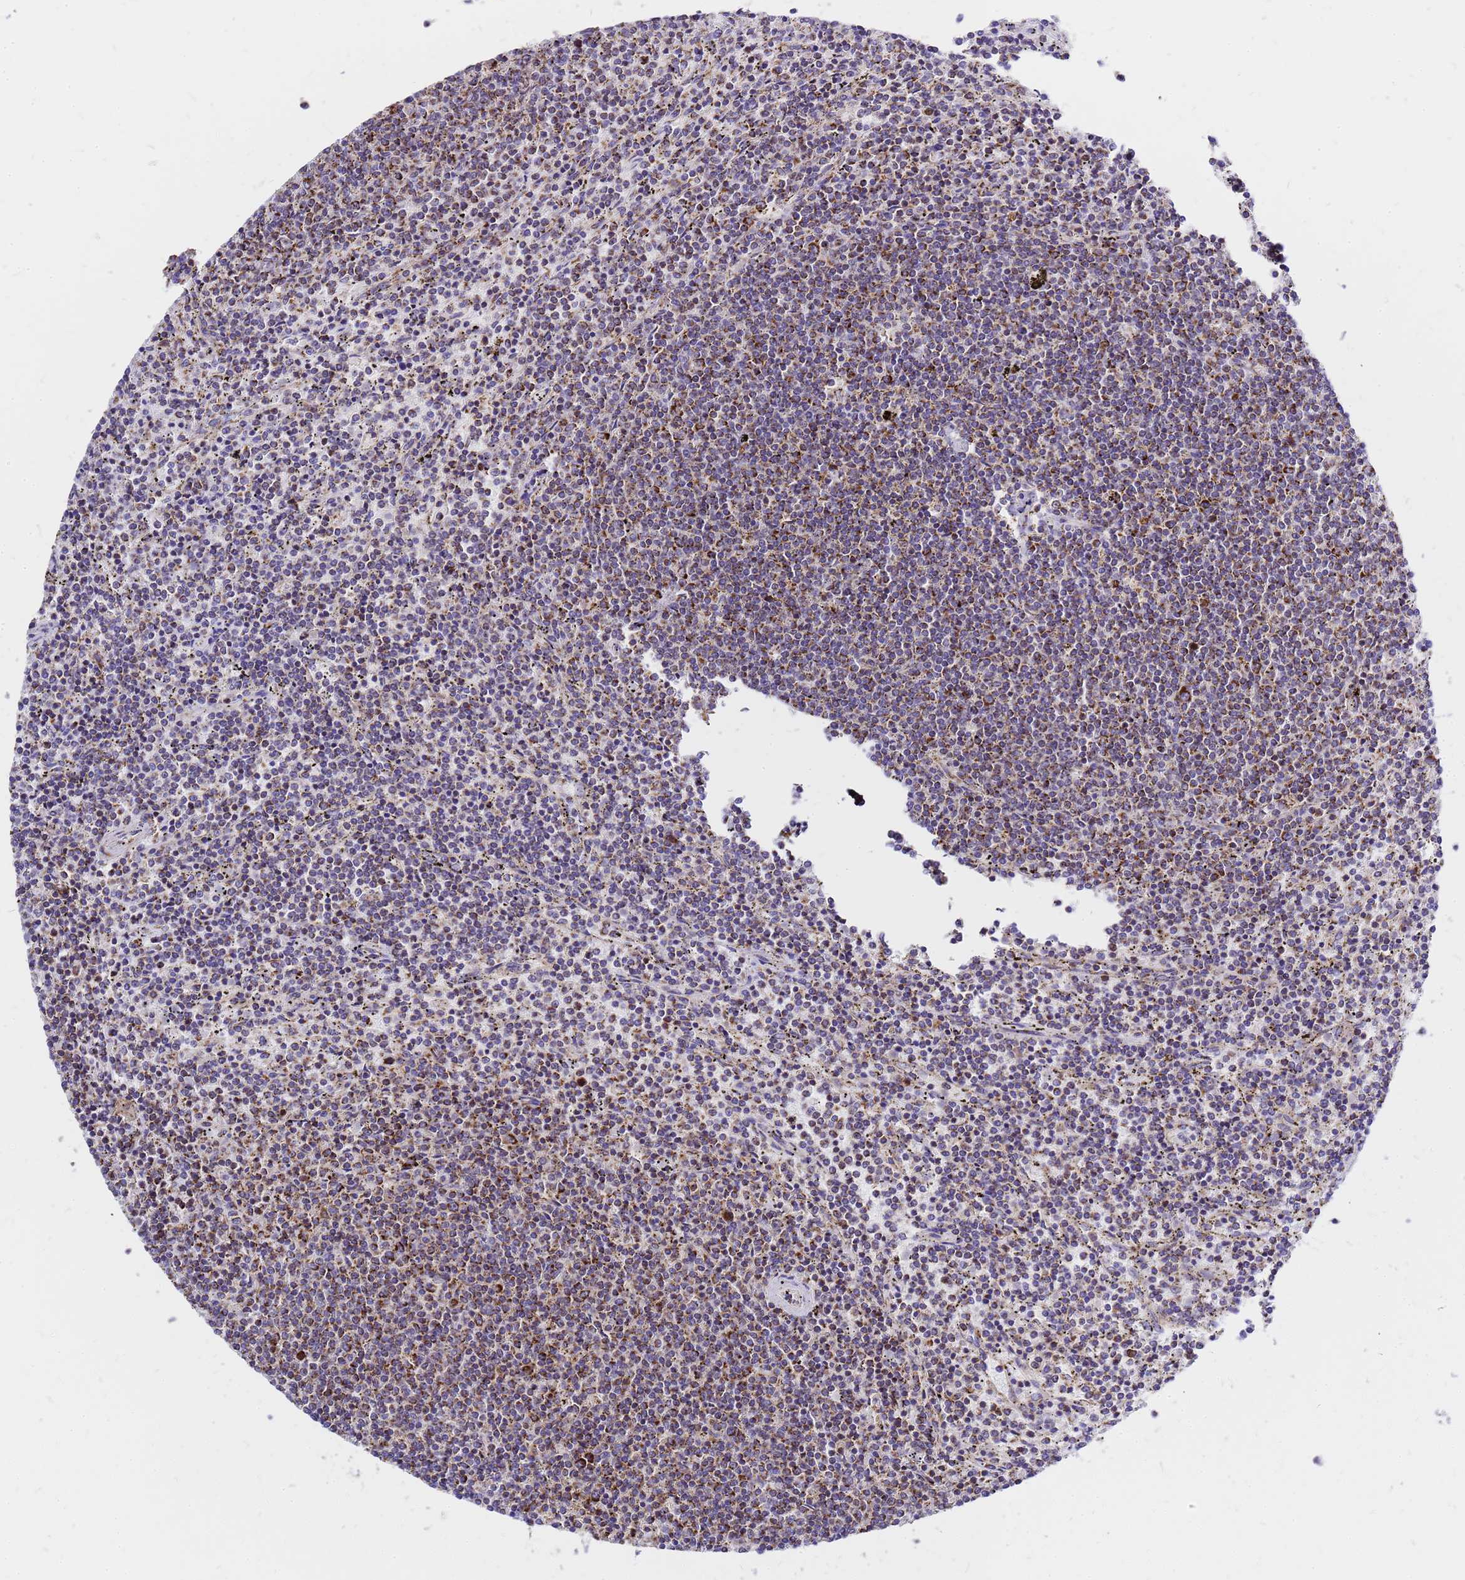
{"staining": {"intensity": "moderate", "quantity": "<25%", "location": "cytoplasmic/membranous"}, "tissue": "lymphoma", "cell_type": "Tumor cells", "image_type": "cancer", "snomed": [{"axis": "morphology", "description": "Malignant lymphoma, non-Hodgkin's type, Low grade"}, {"axis": "topography", "description": "Spleen"}], "caption": "A histopathology image showing moderate cytoplasmic/membranous staining in approximately <25% of tumor cells in lymphoma, as visualized by brown immunohistochemical staining.", "gene": "MRPS26", "patient": {"sex": "female", "age": 50}}